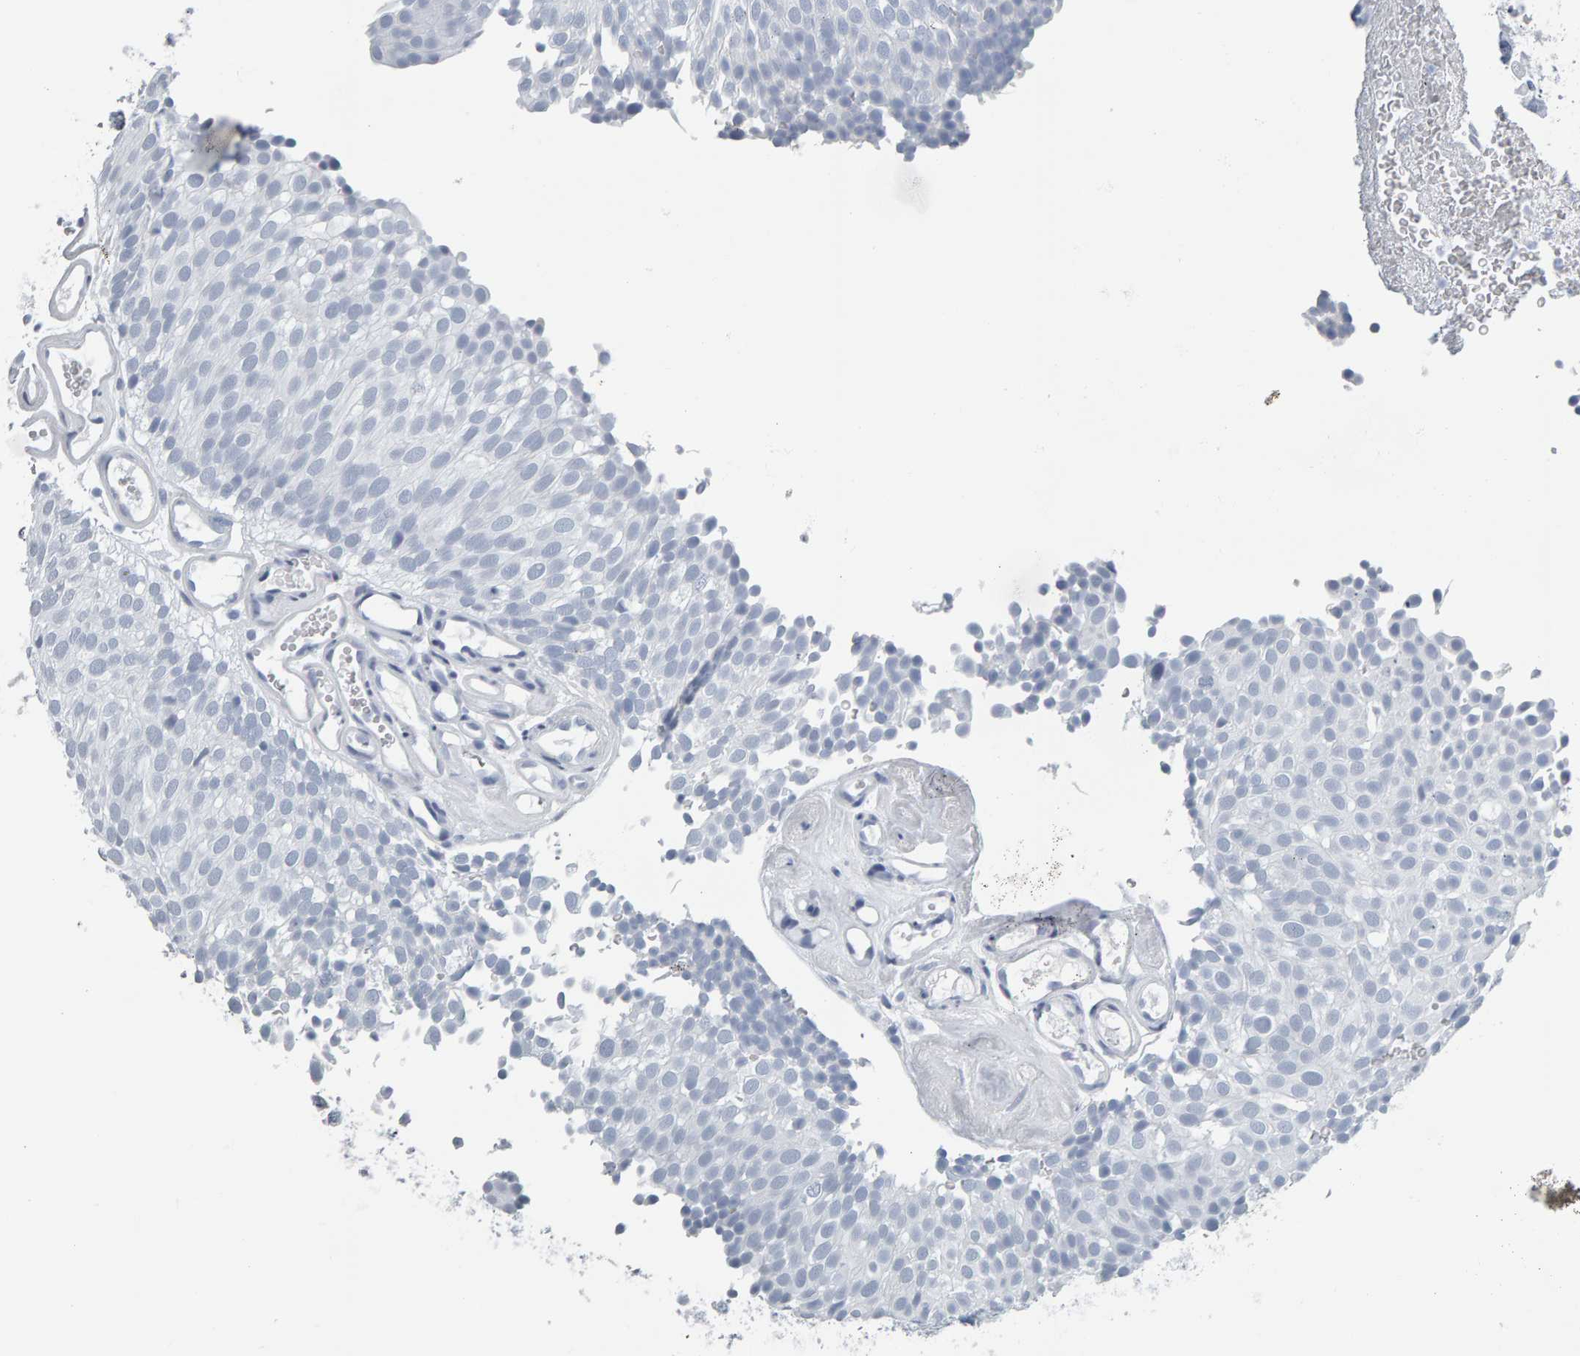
{"staining": {"intensity": "negative", "quantity": "none", "location": "none"}, "tissue": "urothelial cancer", "cell_type": "Tumor cells", "image_type": "cancer", "snomed": [{"axis": "morphology", "description": "Urothelial carcinoma, Low grade"}, {"axis": "topography", "description": "Urinary bladder"}], "caption": "Photomicrograph shows no significant protein positivity in tumor cells of urothelial carcinoma (low-grade). (Stains: DAB immunohistochemistry with hematoxylin counter stain, Microscopy: brightfield microscopy at high magnification).", "gene": "SPACA3", "patient": {"sex": "male", "age": 78}}